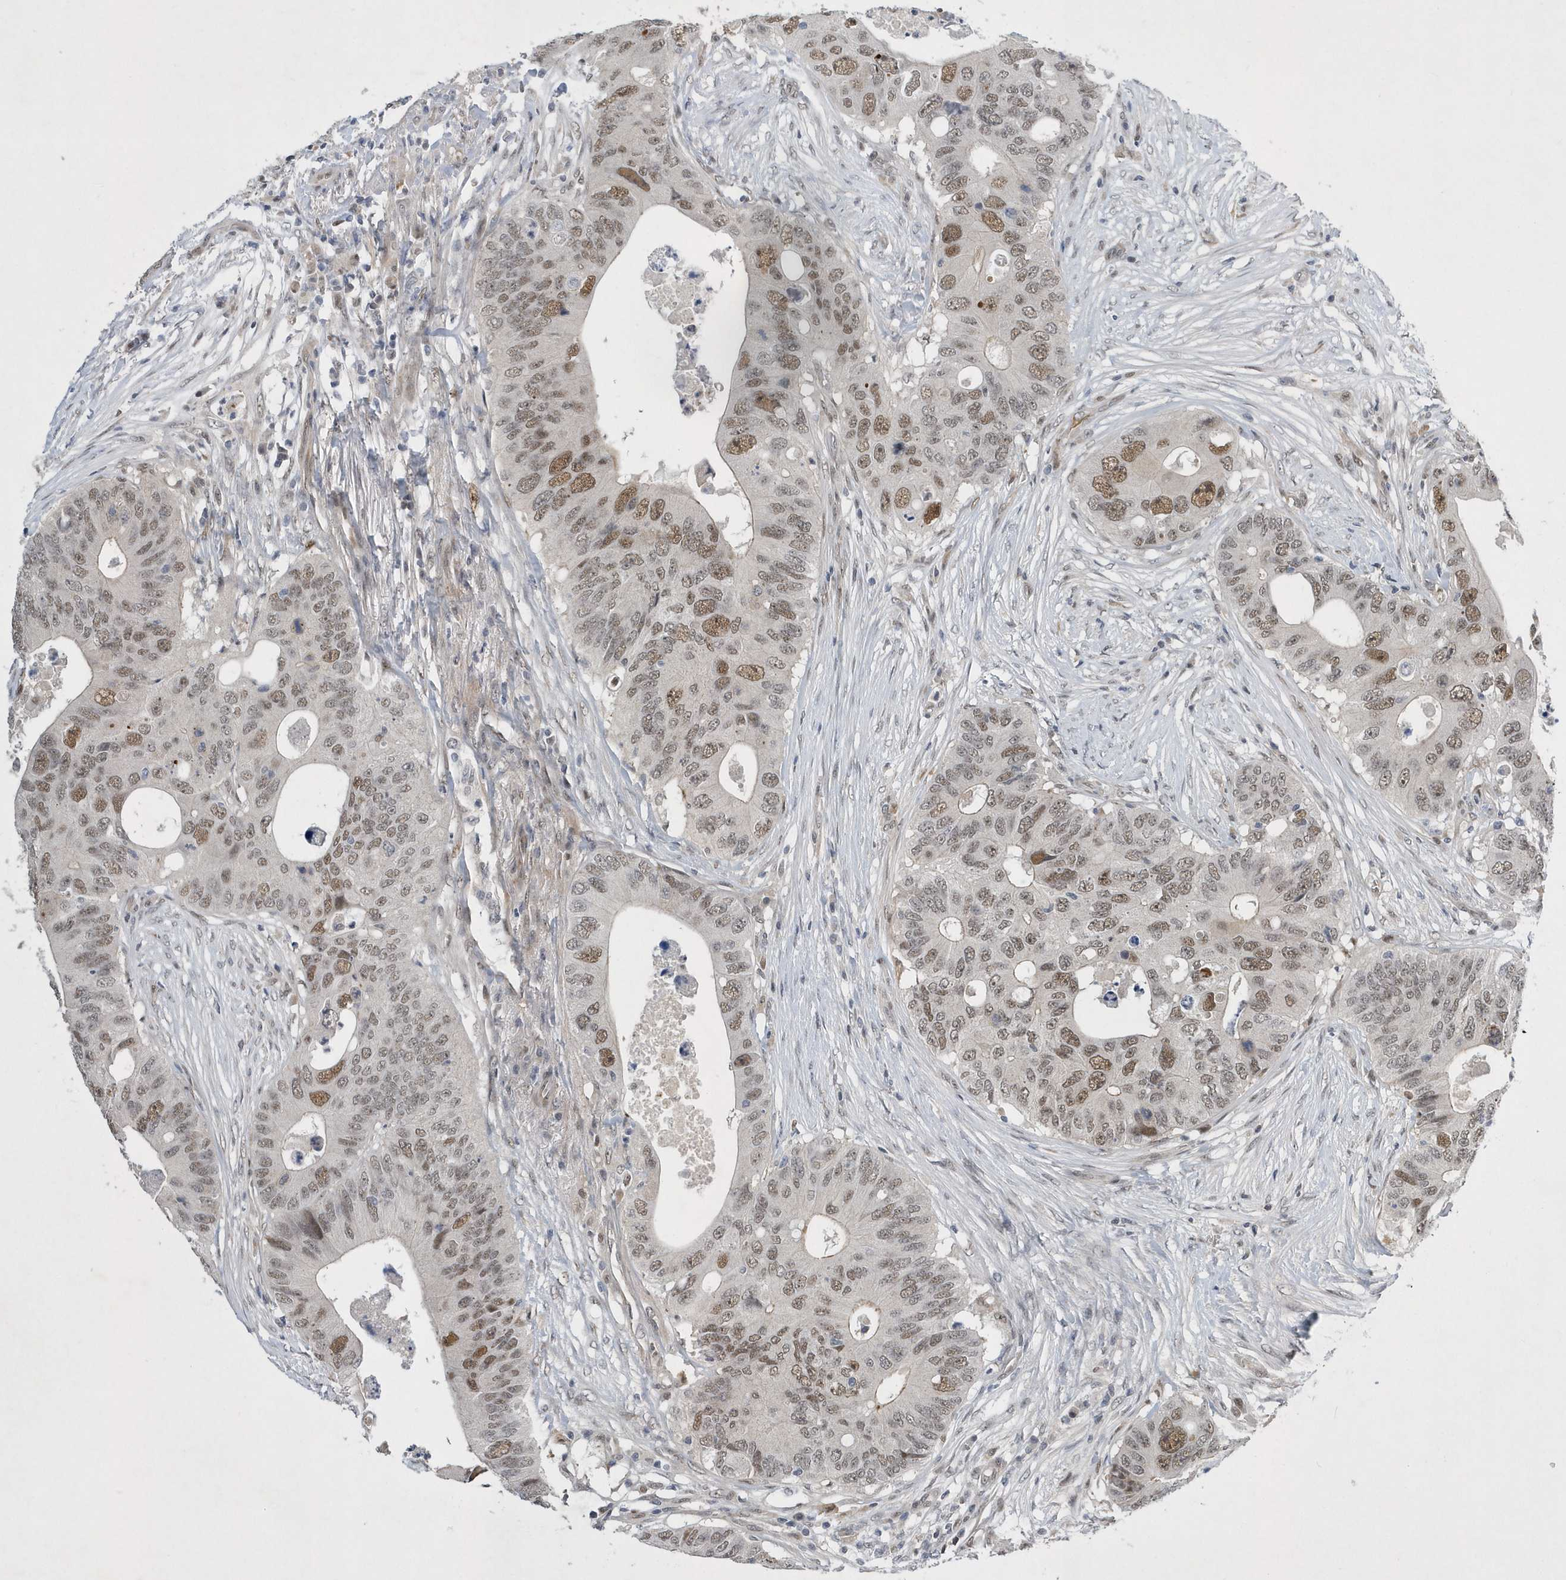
{"staining": {"intensity": "moderate", "quantity": ">75%", "location": "nuclear"}, "tissue": "colorectal cancer", "cell_type": "Tumor cells", "image_type": "cancer", "snomed": [{"axis": "morphology", "description": "Adenocarcinoma, NOS"}, {"axis": "topography", "description": "Colon"}], "caption": "Colorectal cancer stained with IHC shows moderate nuclear expression in about >75% of tumor cells. (IHC, brightfield microscopy, high magnification).", "gene": "FAM217A", "patient": {"sex": "male", "age": 71}}